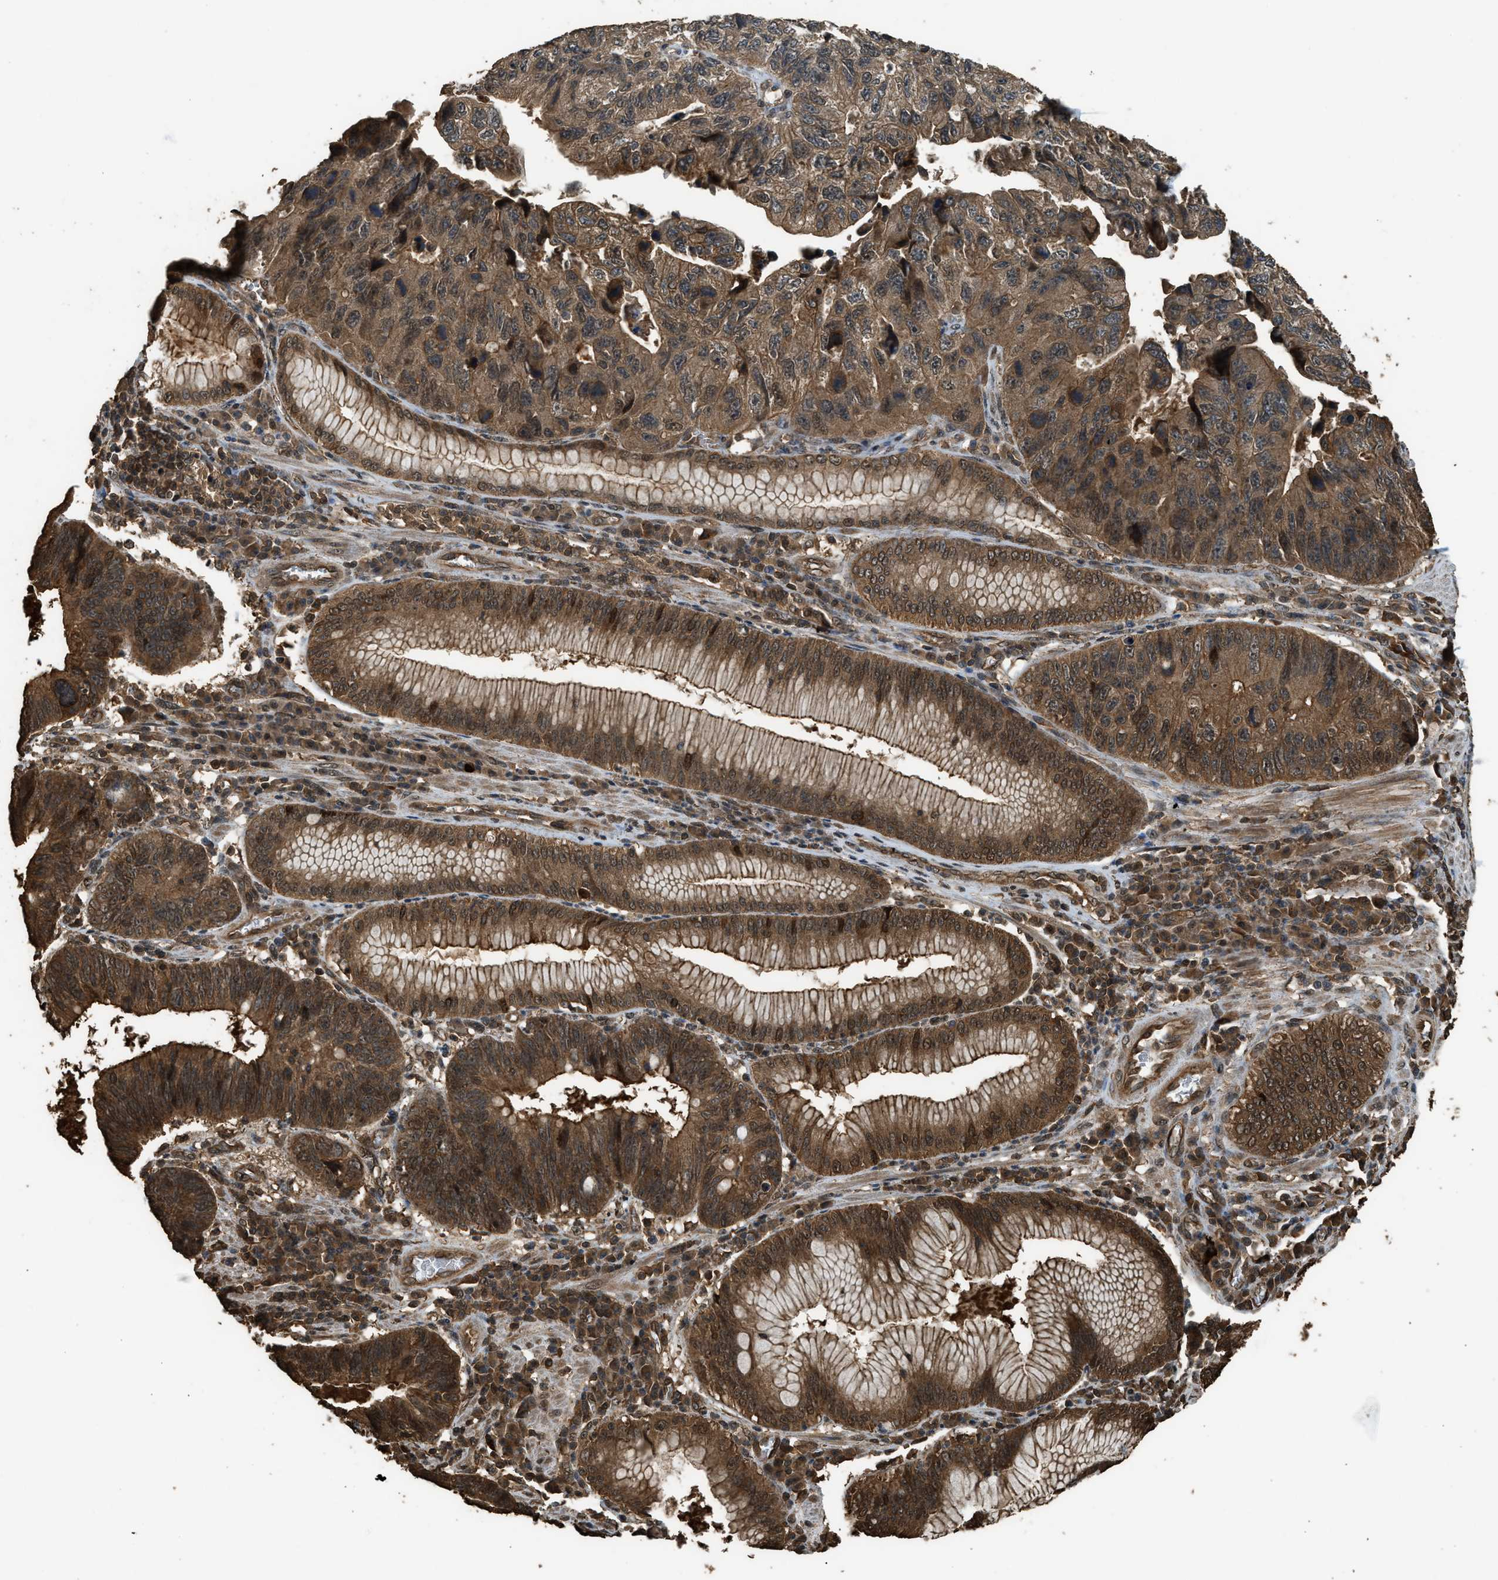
{"staining": {"intensity": "strong", "quantity": ">75%", "location": "cytoplasmic/membranous"}, "tissue": "stomach cancer", "cell_type": "Tumor cells", "image_type": "cancer", "snomed": [{"axis": "morphology", "description": "Adenocarcinoma, NOS"}, {"axis": "topography", "description": "Stomach"}], "caption": "Protein staining of adenocarcinoma (stomach) tissue shows strong cytoplasmic/membranous staining in approximately >75% of tumor cells.", "gene": "MYBL2", "patient": {"sex": "male", "age": 59}}